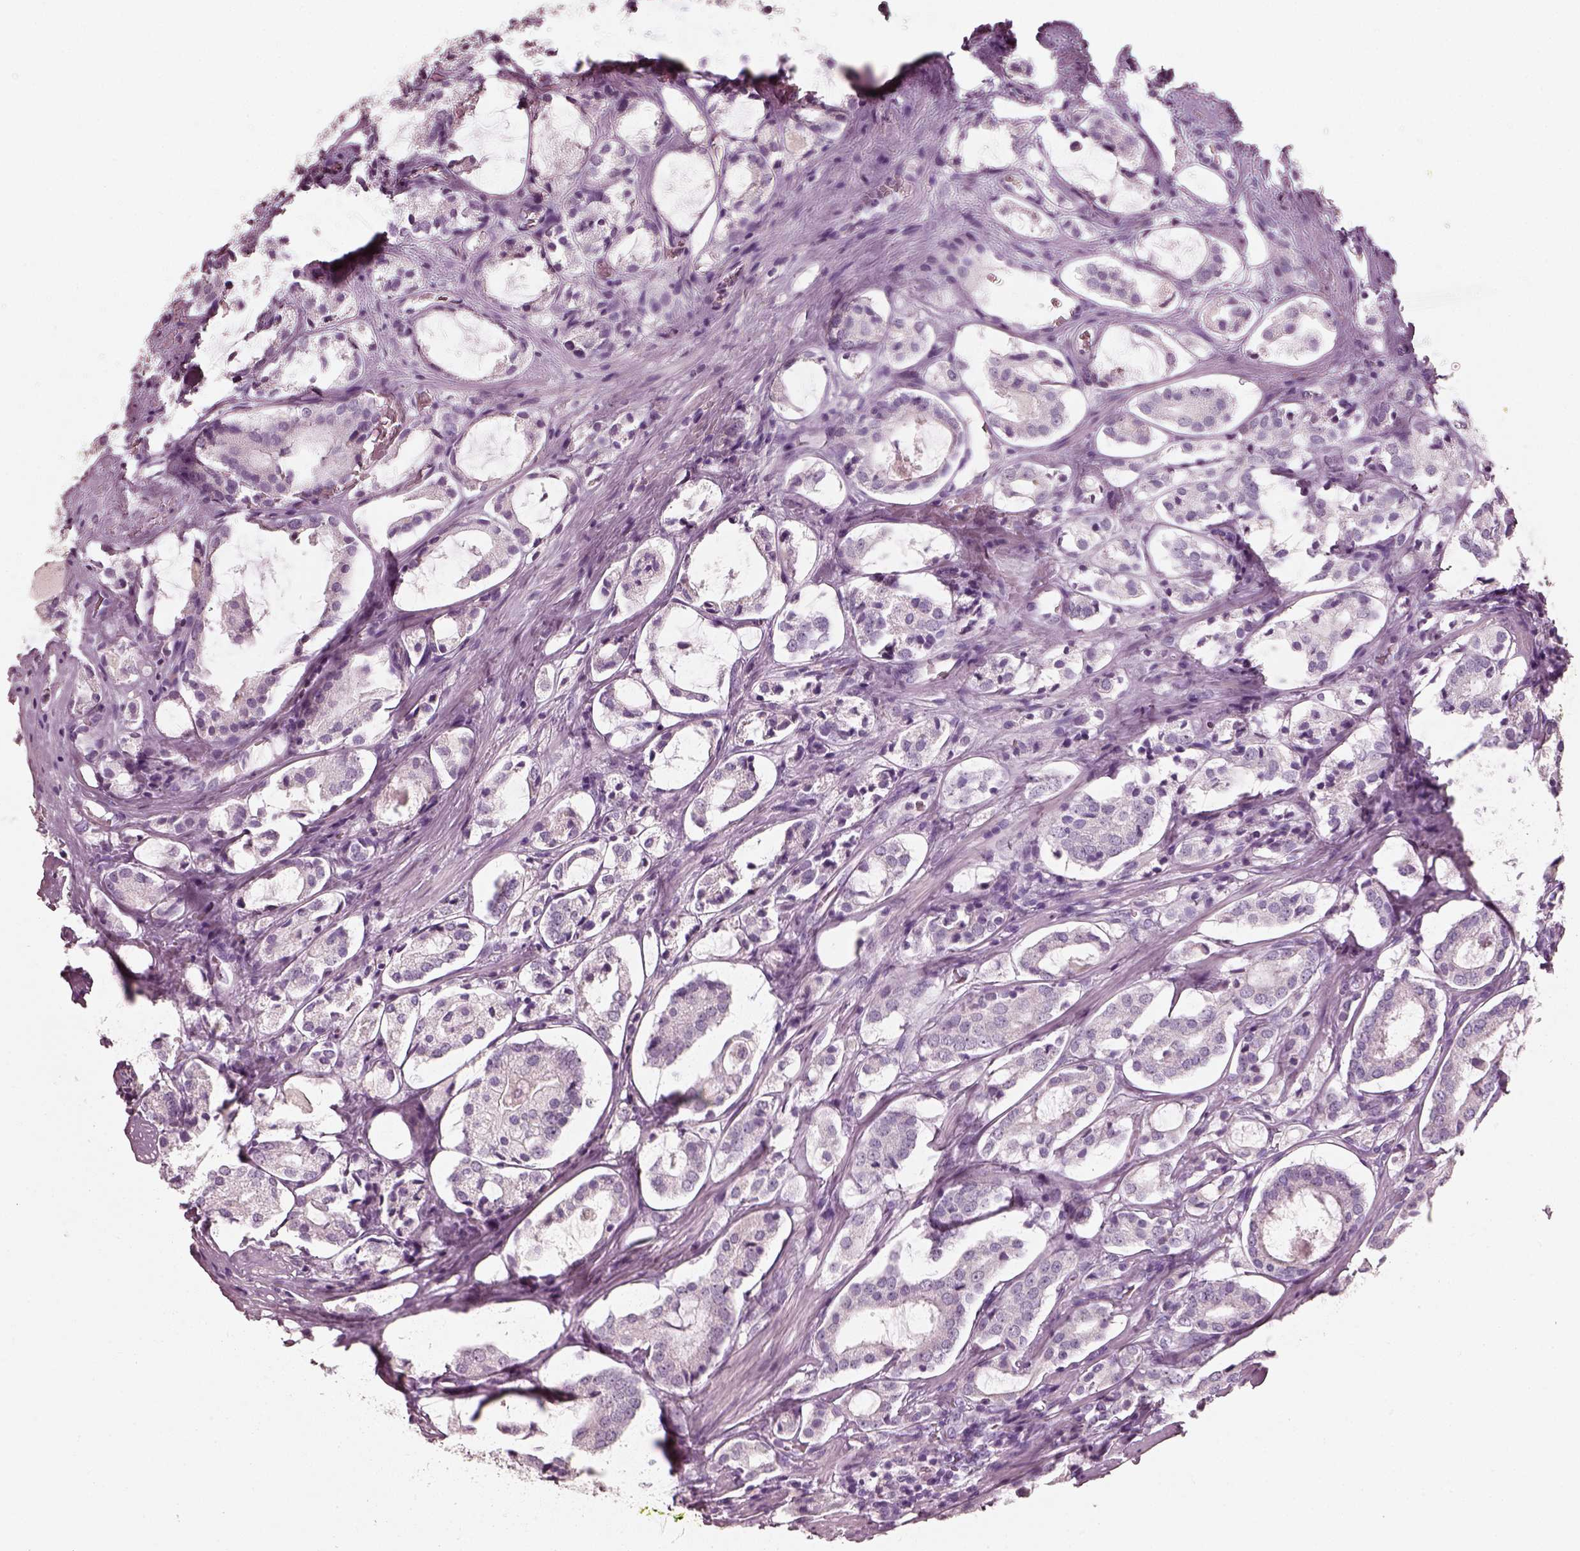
{"staining": {"intensity": "negative", "quantity": "none", "location": "none"}, "tissue": "prostate cancer", "cell_type": "Tumor cells", "image_type": "cancer", "snomed": [{"axis": "morphology", "description": "Adenocarcinoma, NOS"}, {"axis": "topography", "description": "Prostate"}], "caption": "Histopathology image shows no protein positivity in tumor cells of prostate cancer (adenocarcinoma) tissue.", "gene": "PNOC", "patient": {"sex": "male", "age": 66}}